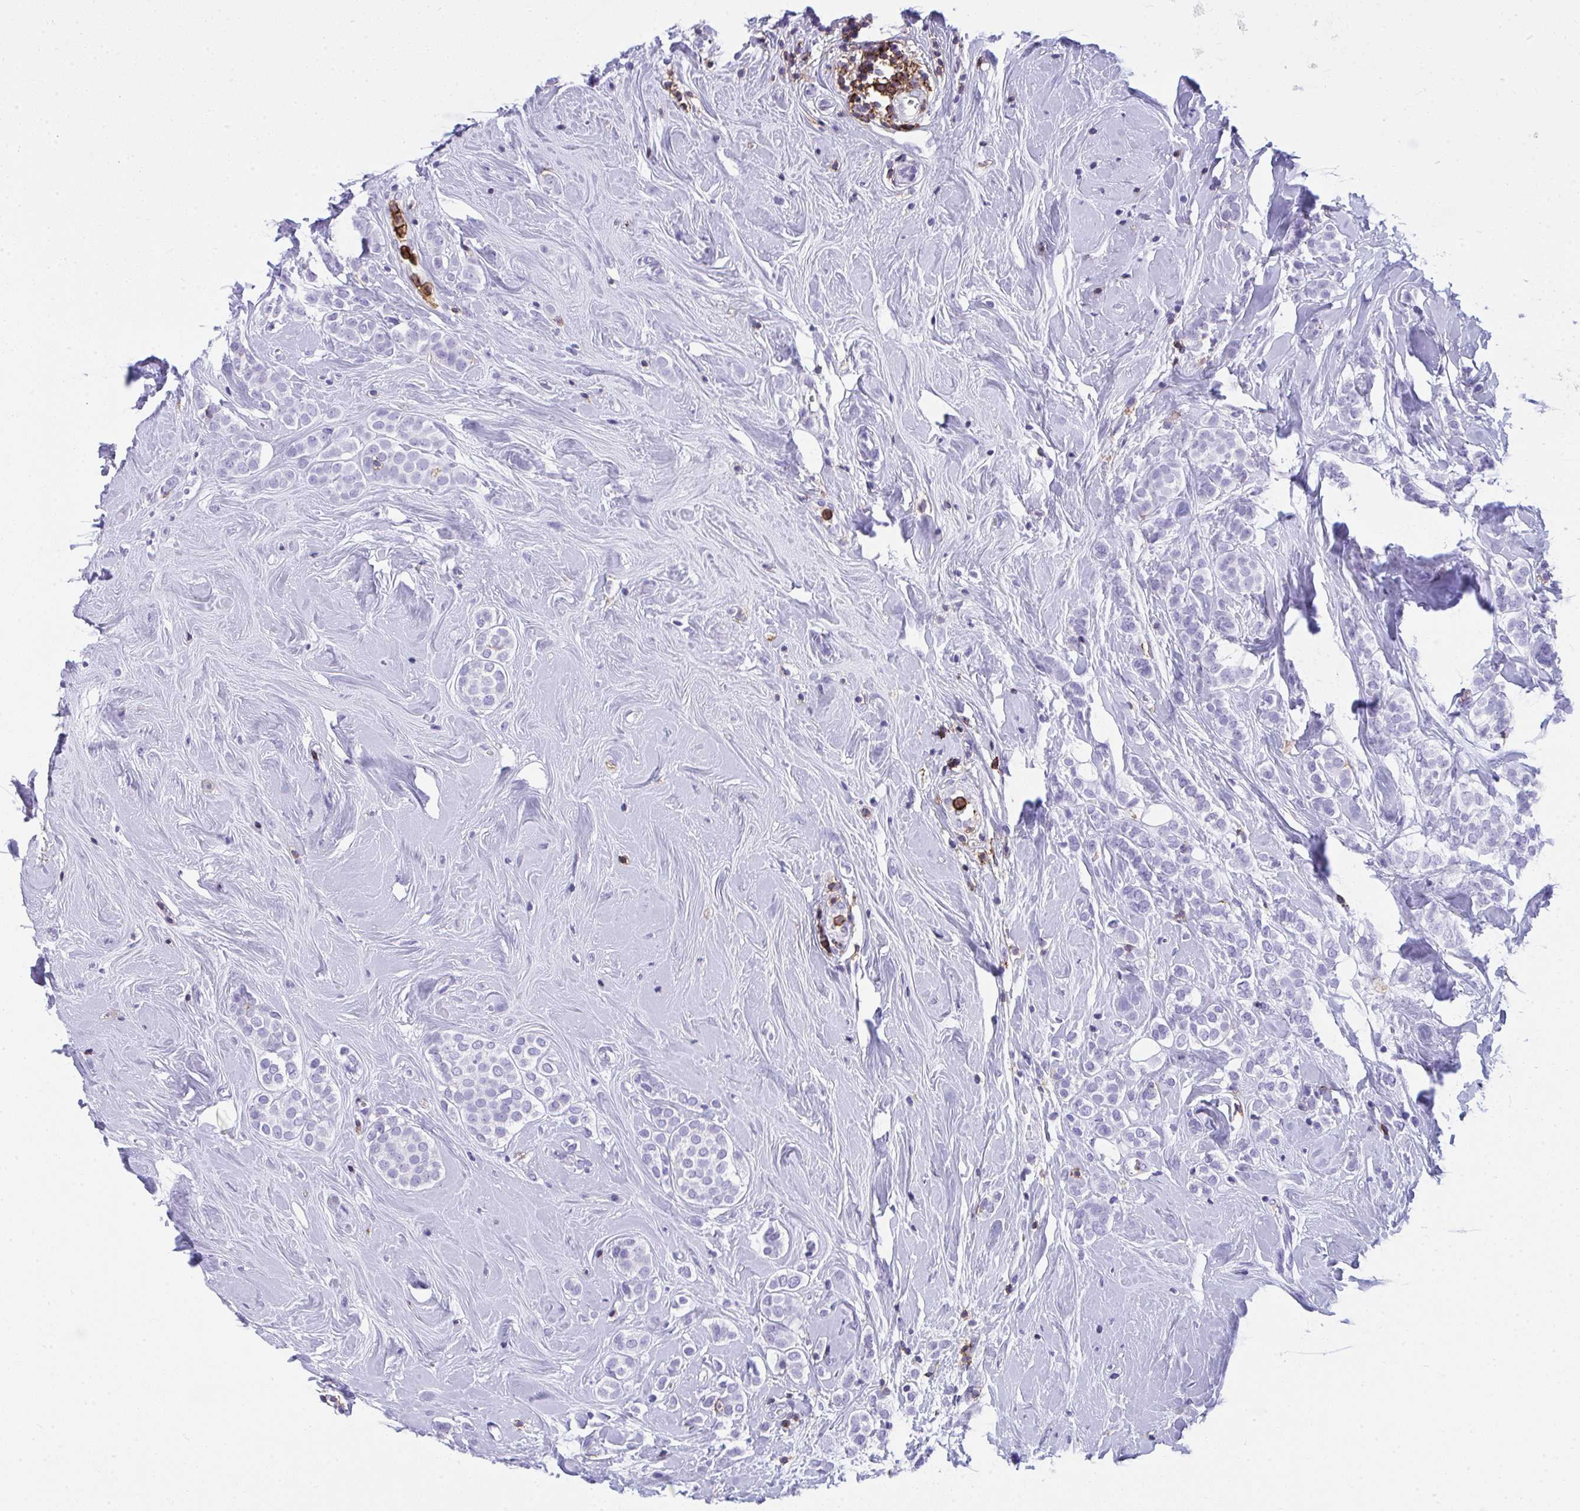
{"staining": {"intensity": "negative", "quantity": "none", "location": "none"}, "tissue": "breast cancer", "cell_type": "Tumor cells", "image_type": "cancer", "snomed": [{"axis": "morphology", "description": "Lobular carcinoma"}, {"axis": "topography", "description": "Breast"}], "caption": "Immunohistochemistry (IHC) of lobular carcinoma (breast) reveals no positivity in tumor cells. Brightfield microscopy of IHC stained with DAB (3,3'-diaminobenzidine) (brown) and hematoxylin (blue), captured at high magnification.", "gene": "SPN", "patient": {"sex": "female", "age": 49}}